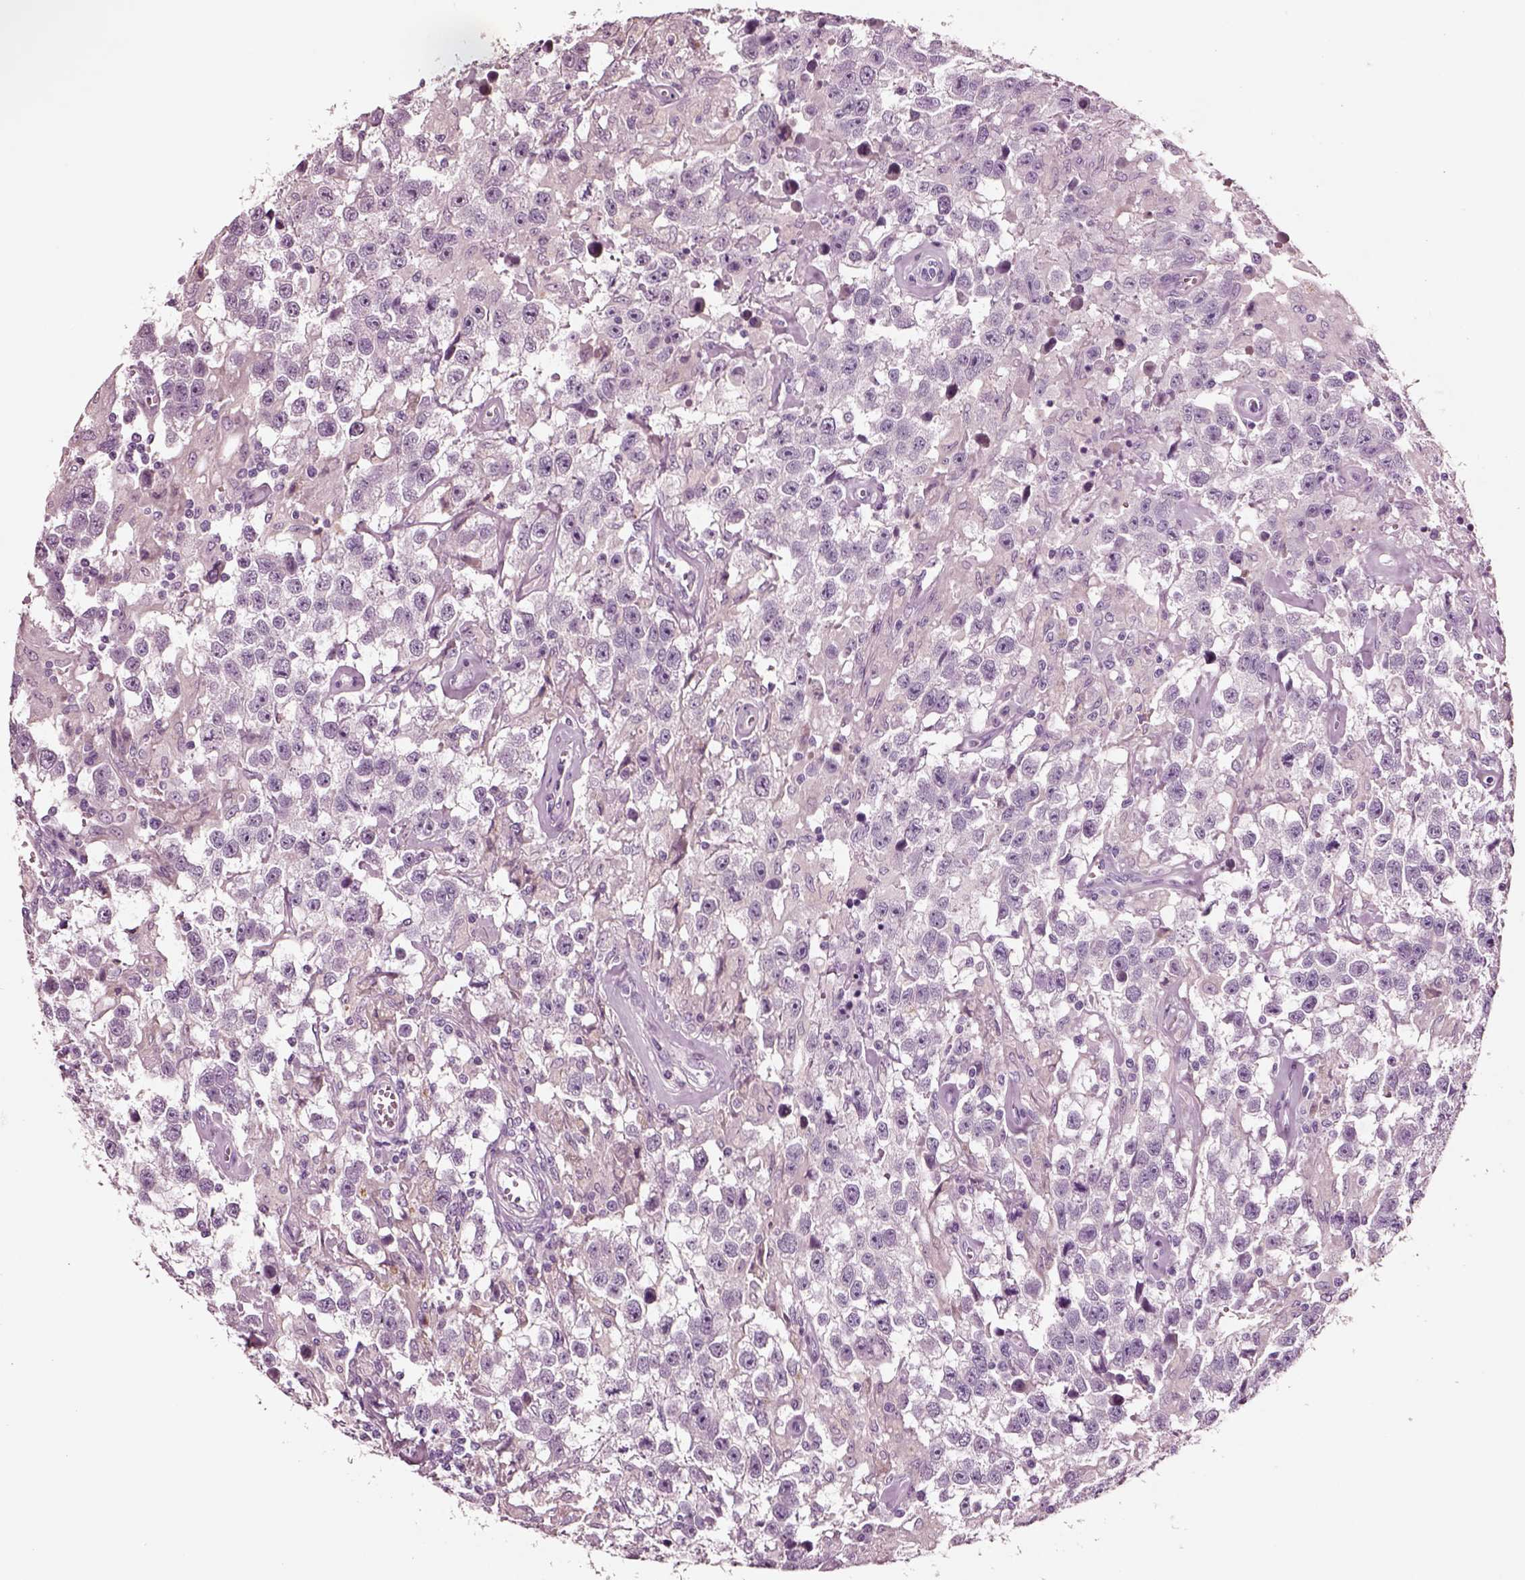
{"staining": {"intensity": "negative", "quantity": "none", "location": "none"}, "tissue": "testis cancer", "cell_type": "Tumor cells", "image_type": "cancer", "snomed": [{"axis": "morphology", "description": "Seminoma, NOS"}, {"axis": "topography", "description": "Testis"}], "caption": "Immunohistochemical staining of human testis cancer shows no significant positivity in tumor cells.", "gene": "NMRK2", "patient": {"sex": "male", "age": 43}}